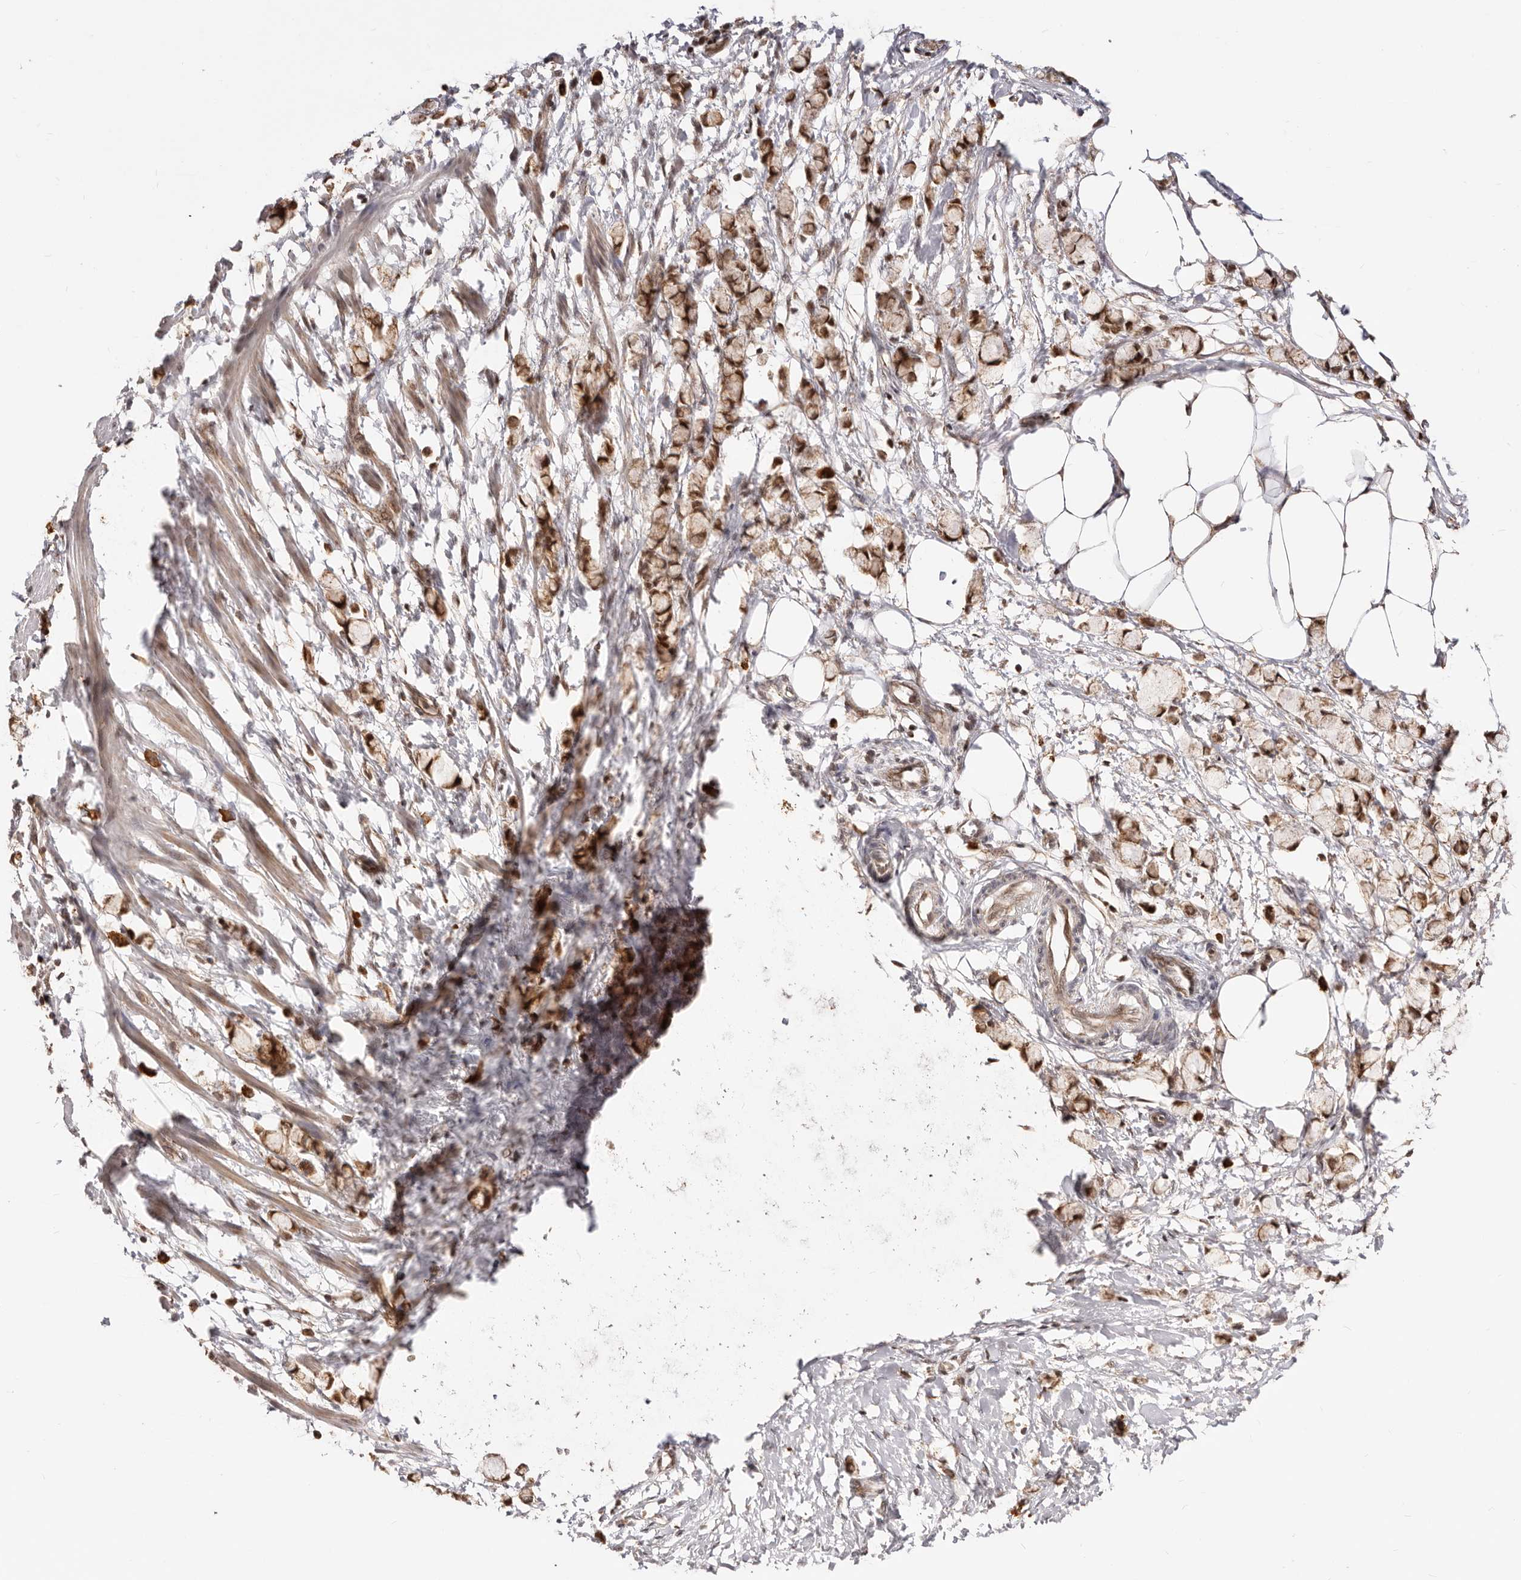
{"staining": {"intensity": "weak", "quantity": ">75%", "location": "cytoplasmic/membranous,nuclear"}, "tissue": "smooth muscle", "cell_type": "Smooth muscle cells", "image_type": "normal", "snomed": [{"axis": "morphology", "description": "Normal tissue, NOS"}, {"axis": "morphology", "description": "Adenocarcinoma, NOS"}, {"axis": "topography", "description": "Smooth muscle"}, {"axis": "topography", "description": "Colon"}], "caption": "Weak cytoplasmic/membranous,nuclear protein expression is present in about >75% of smooth muscle cells in smooth muscle. Using DAB (brown) and hematoxylin (blue) stains, captured at high magnification using brightfield microscopy.", "gene": "SEC14L1", "patient": {"sex": "male", "age": 14}}